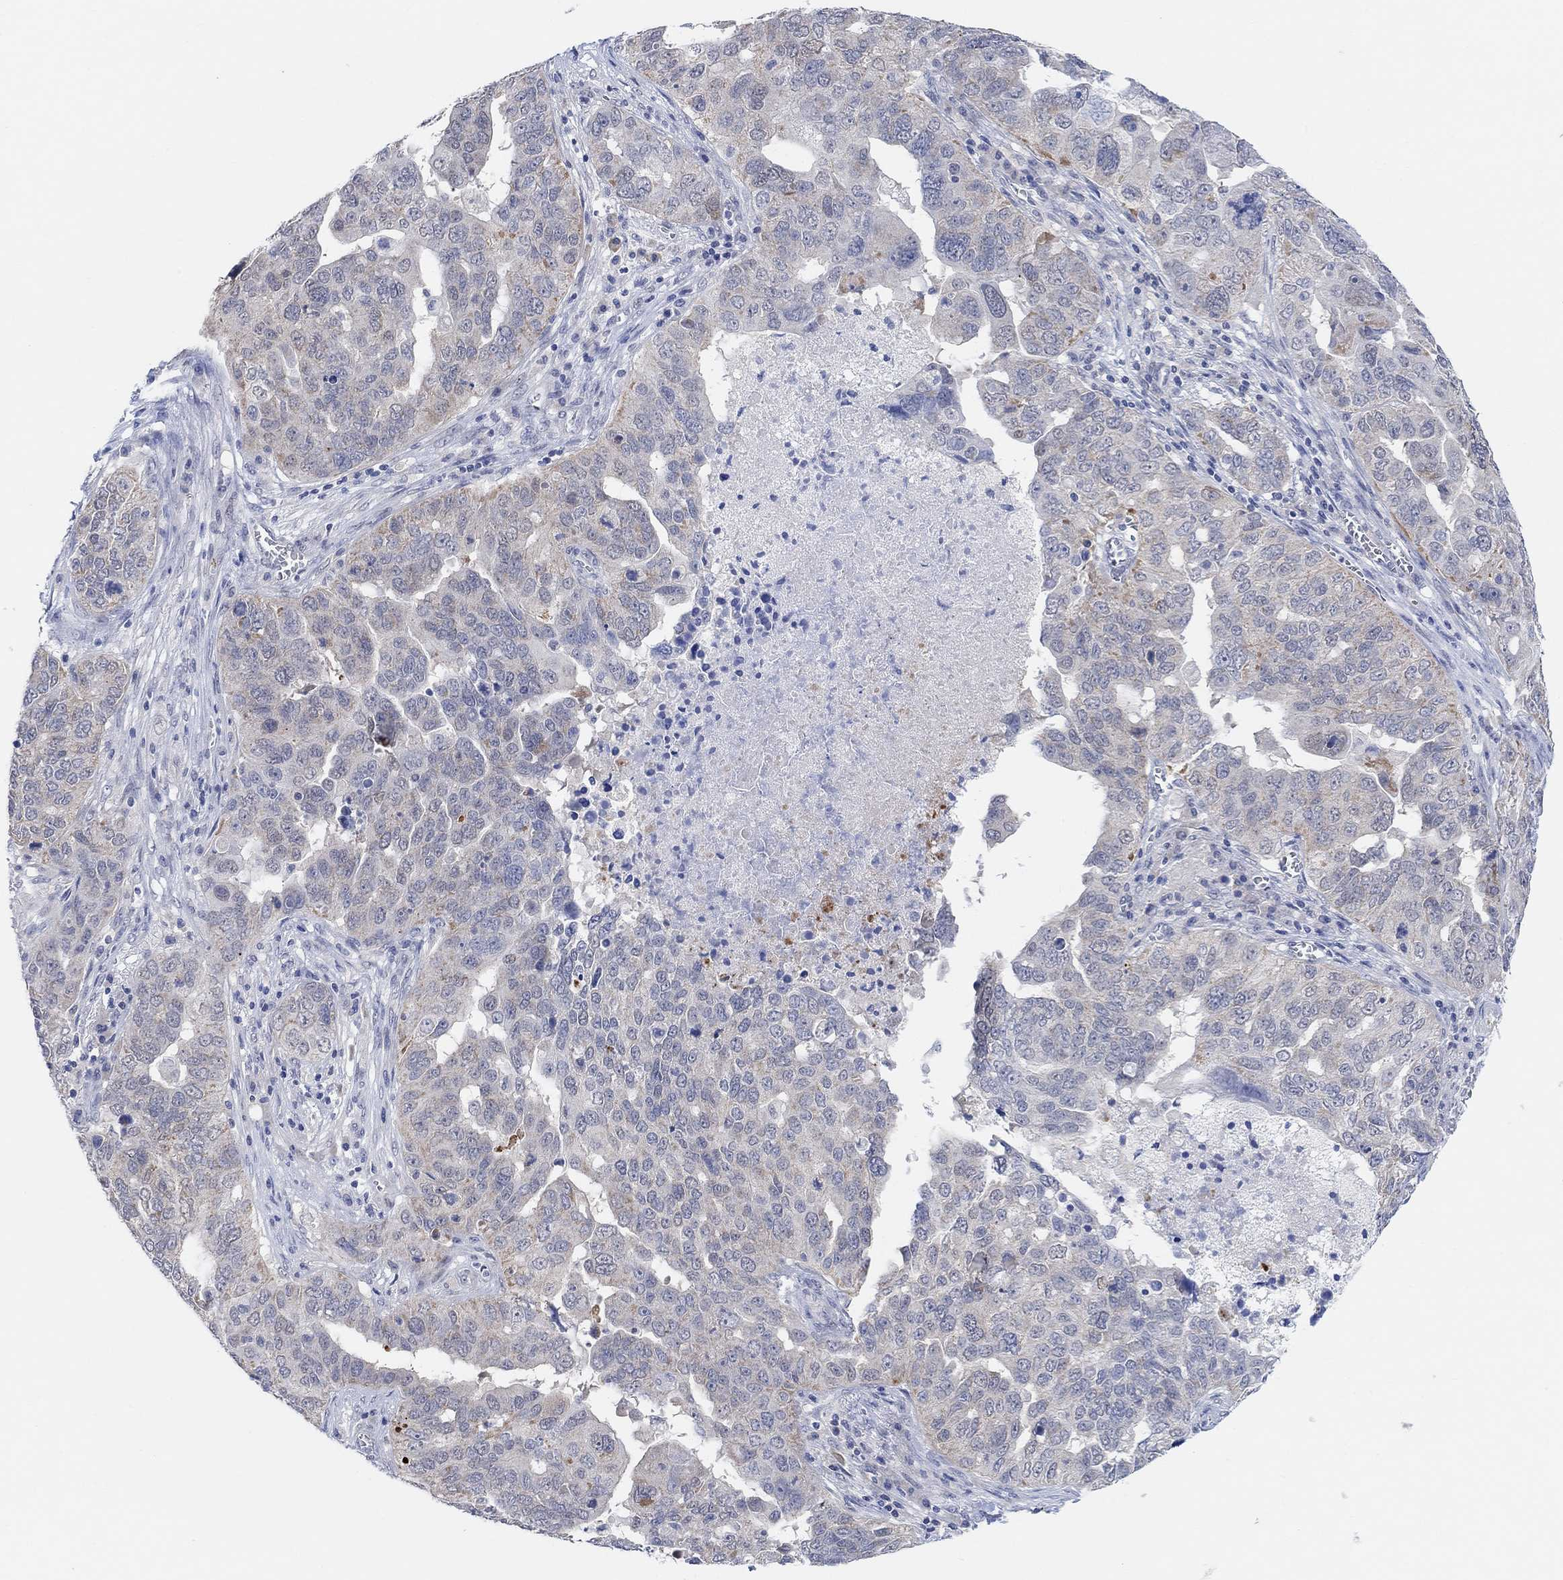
{"staining": {"intensity": "weak", "quantity": "<25%", "location": "cytoplasmic/membranous"}, "tissue": "ovarian cancer", "cell_type": "Tumor cells", "image_type": "cancer", "snomed": [{"axis": "morphology", "description": "Carcinoma, endometroid"}, {"axis": "topography", "description": "Soft tissue"}, {"axis": "topography", "description": "Ovary"}], "caption": "The micrograph displays no staining of tumor cells in ovarian cancer.", "gene": "RIMS1", "patient": {"sex": "female", "age": 52}}